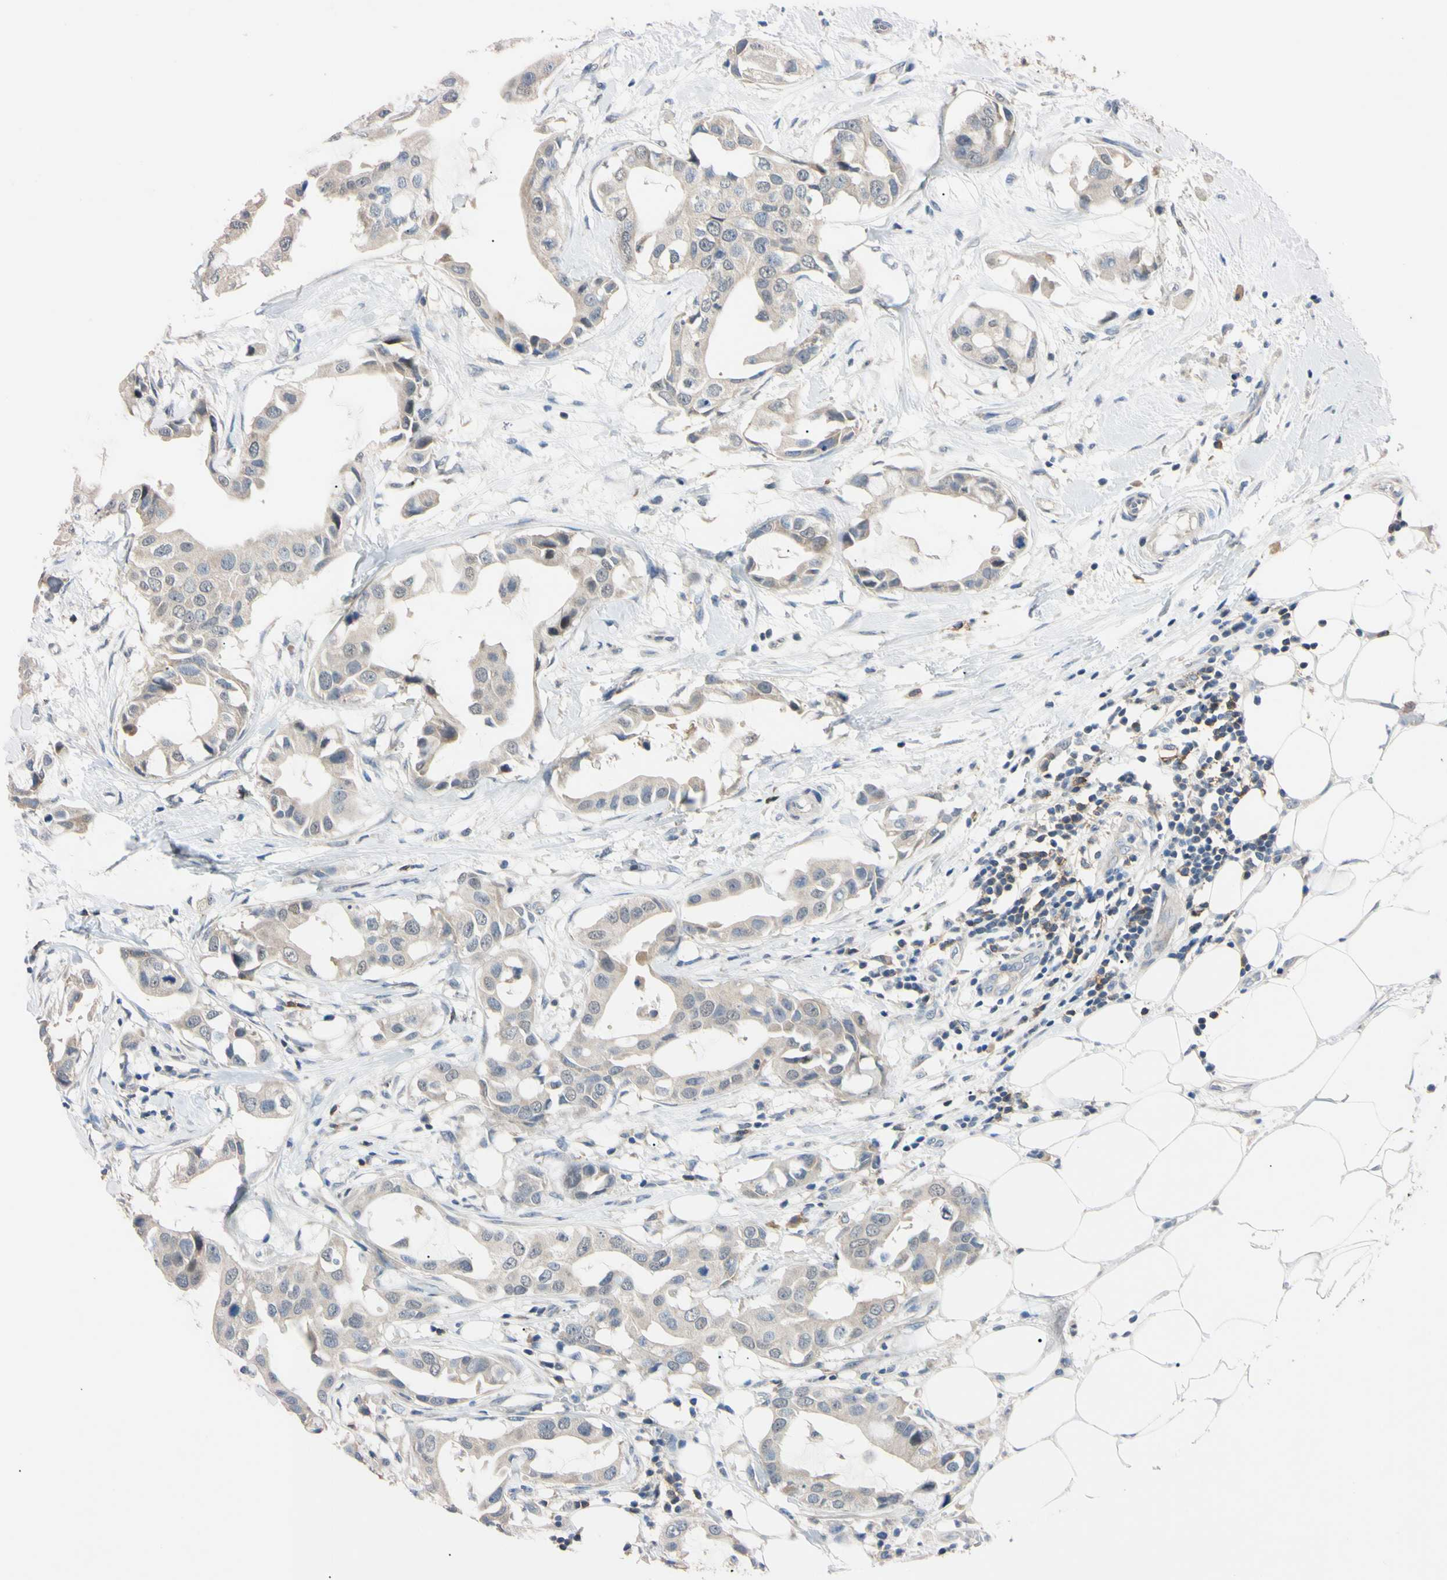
{"staining": {"intensity": "weak", "quantity": "25%-75%", "location": "cytoplasmic/membranous"}, "tissue": "breast cancer", "cell_type": "Tumor cells", "image_type": "cancer", "snomed": [{"axis": "morphology", "description": "Duct carcinoma"}, {"axis": "topography", "description": "Breast"}], "caption": "Brown immunohistochemical staining in breast invasive ductal carcinoma demonstrates weak cytoplasmic/membranous positivity in about 25%-75% of tumor cells.", "gene": "PNKD", "patient": {"sex": "female", "age": 40}}